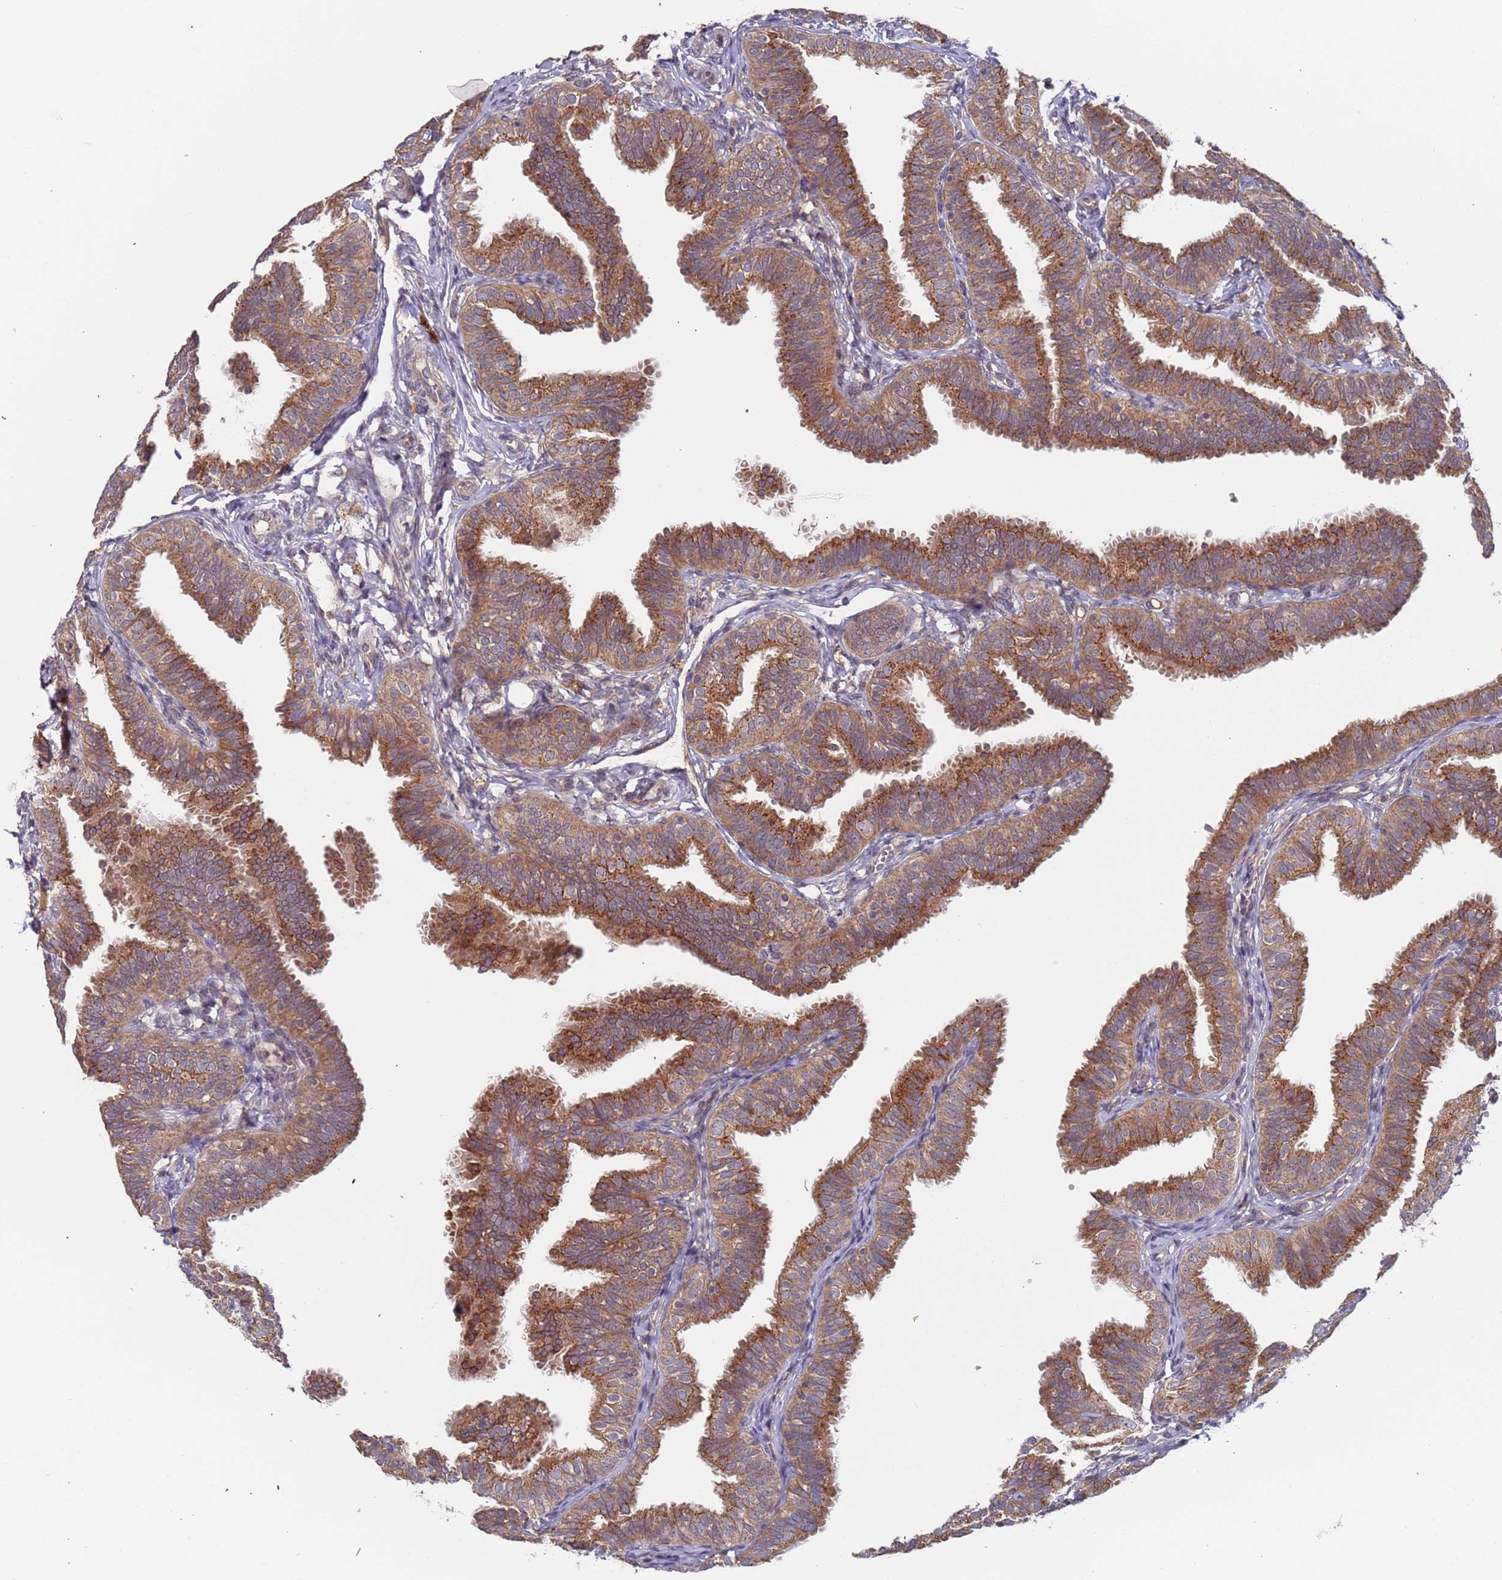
{"staining": {"intensity": "moderate", "quantity": ">75%", "location": "cytoplasmic/membranous"}, "tissue": "fallopian tube", "cell_type": "Glandular cells", "image_type": "normal", "snomed": [{"axis": "morphology", "description": "Normal tissue, NOS"}, {"axis": "topography", "description": "Fallopian tube"}], "caption": "Immunohistochemistry (IHC) photomicrograph of benign human fallopian tube stained for a protein (brown), which reveals medium levels of moderate cytoplasmic/membranous expression in about >75% of glandular cells.", "gene": "OR5A2", "patient": {"sex": "female", "age": 35}}